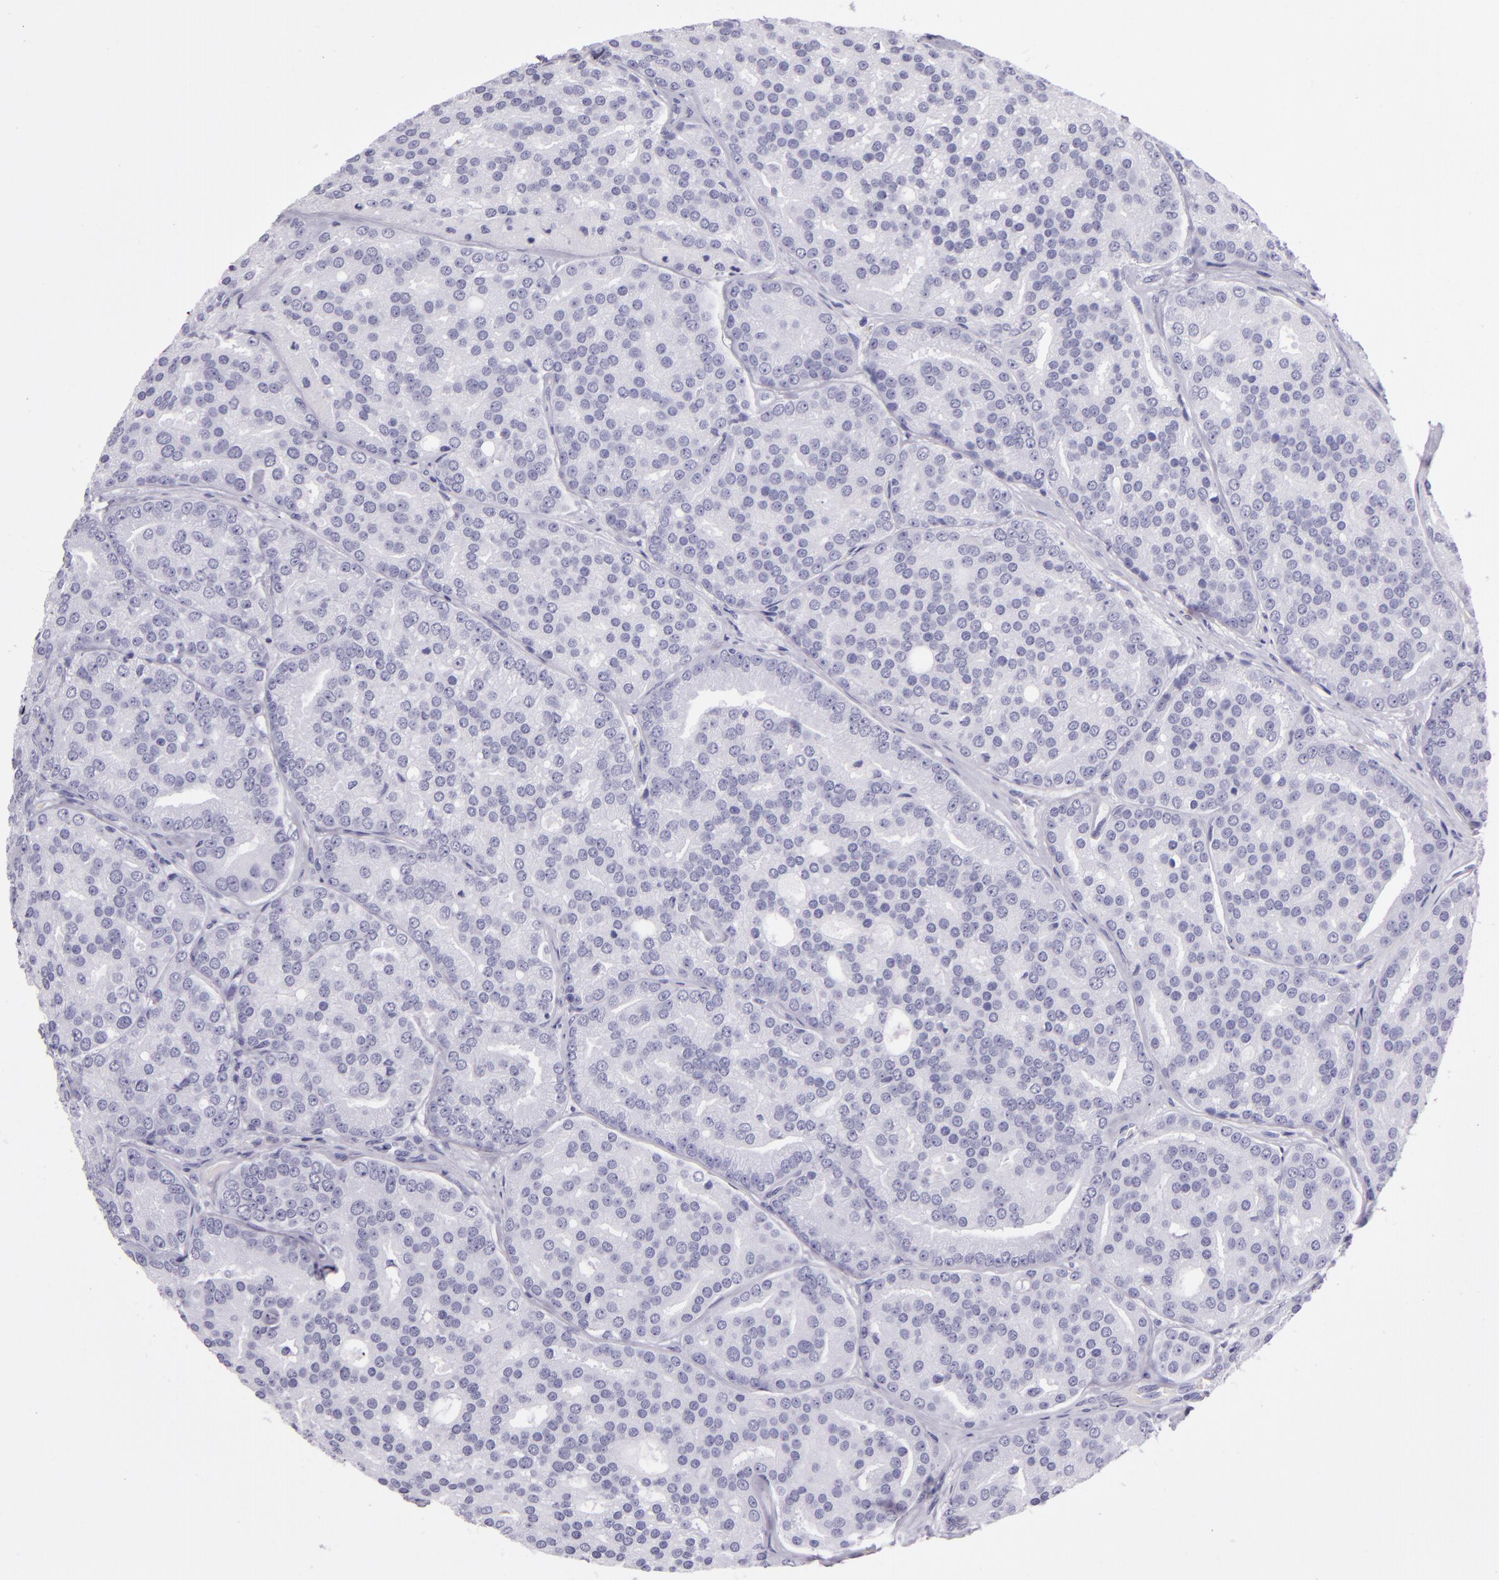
{"staining": {"intensity": "negative", "quantity": "none", "location": "none"}, "tissue": "prostate cancer", "cell_type": "Tumor cells", "image_type": "cancer", "snomed": [{"axis": "morphology", "description": "Adenocarcinoma, High grade"}, {"axis": "topography", "description": "Prostate"}], "caption": "A high-resolution histopathology image shows immunohistochemistry (IHC) staining of prostate high-grade adenocarcinoma, which shows no significant positivity in tumor cells. Brightfield microscopy of immunohistochemistry (IHC) stained with DAB (brown) and hematoxylin (blue), captured at high magnification.", "gene": "CR2", "patient": {"sex": "male", "age": 64}}